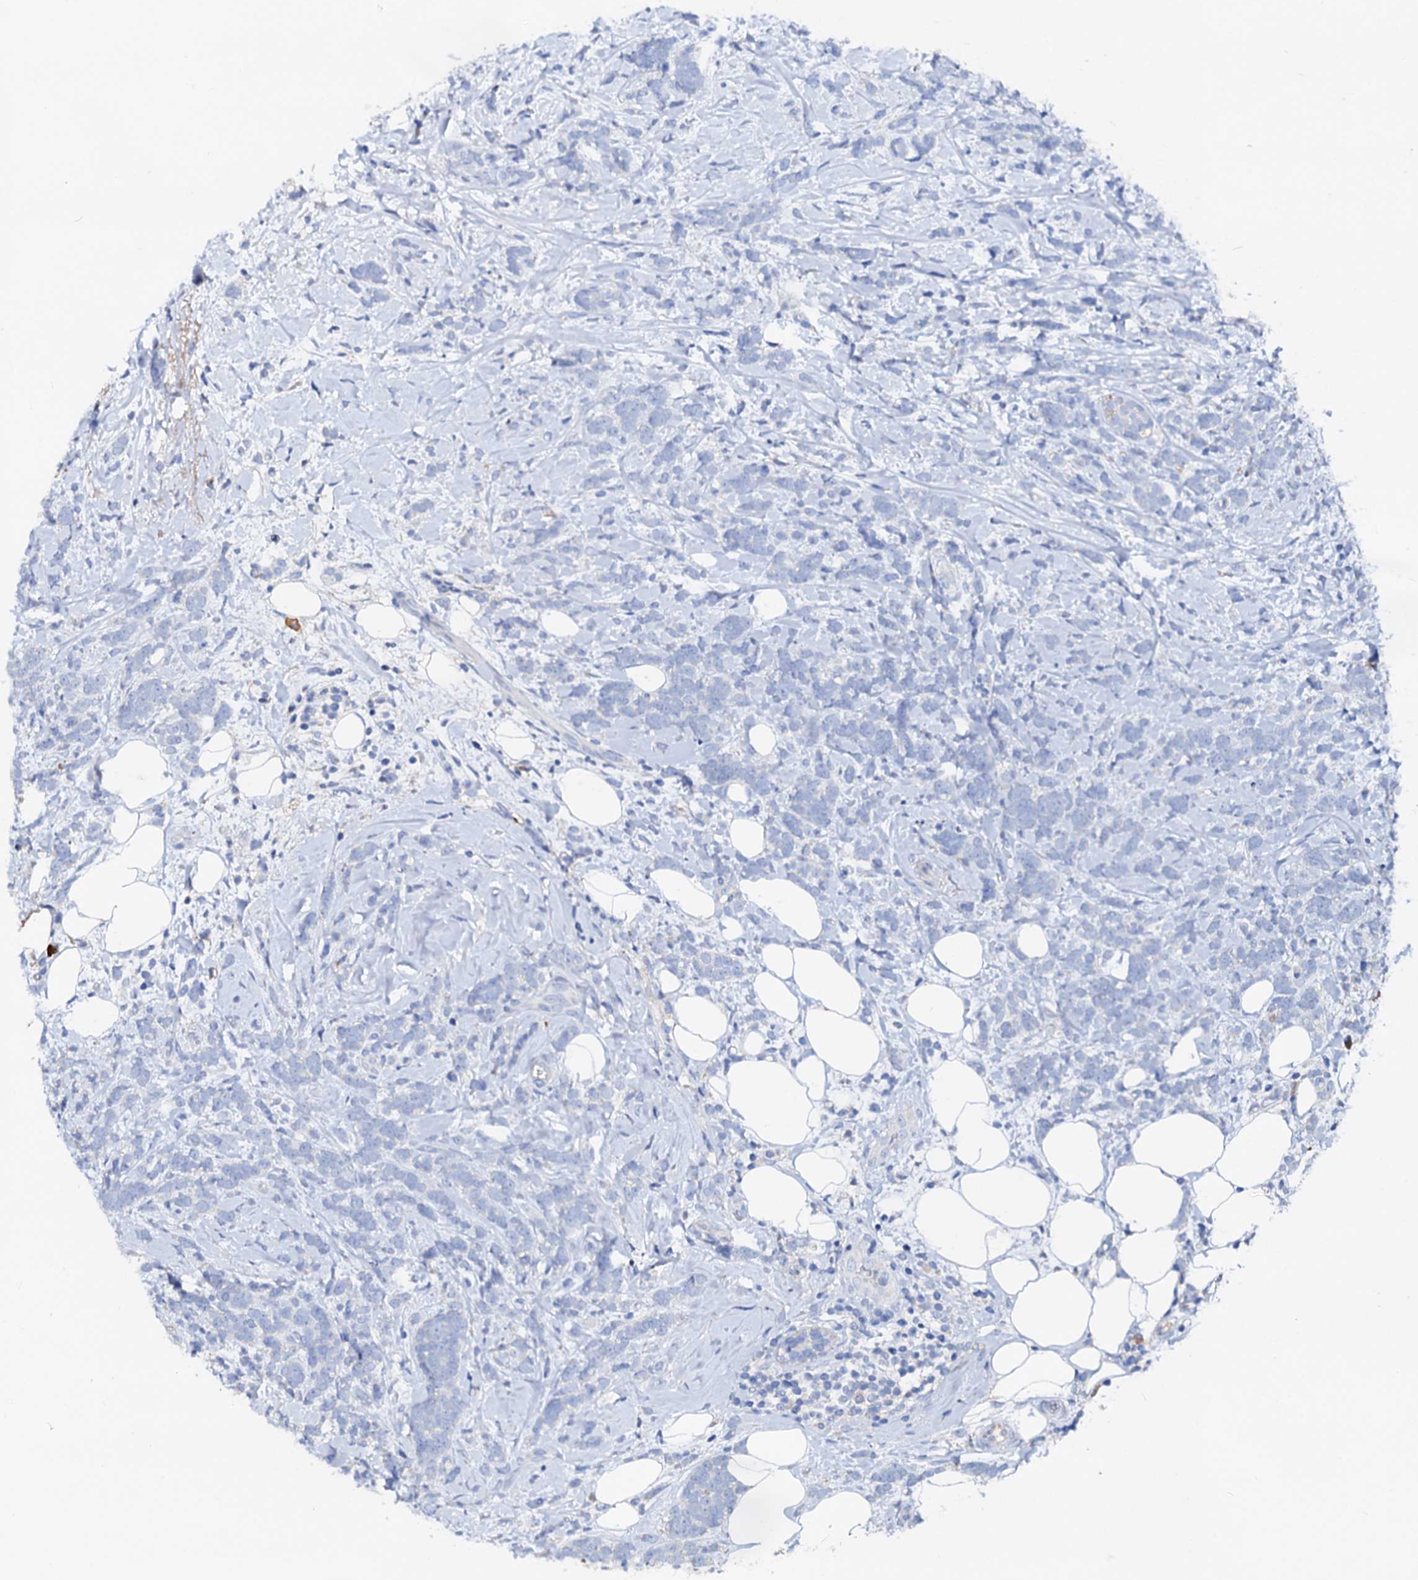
{"staining": {"intensity": "negative", "quantity": "none", "location": "none"}, "tissue": "breast cancer", "cell_type": "Tumor cells", "image_type": "cancer", "snomed": [{"axis": "morphology", "description": "Lobular carcinoma"}, {"axis": "topography", "description": "Breast"}], "caption": "Immunohistochemistry of human breast cancer (lobular carcinoma) exhibits no staining in tumor cells.", "gene": "SLC10A7", "patient": {"sex": "female", "age": 58}}